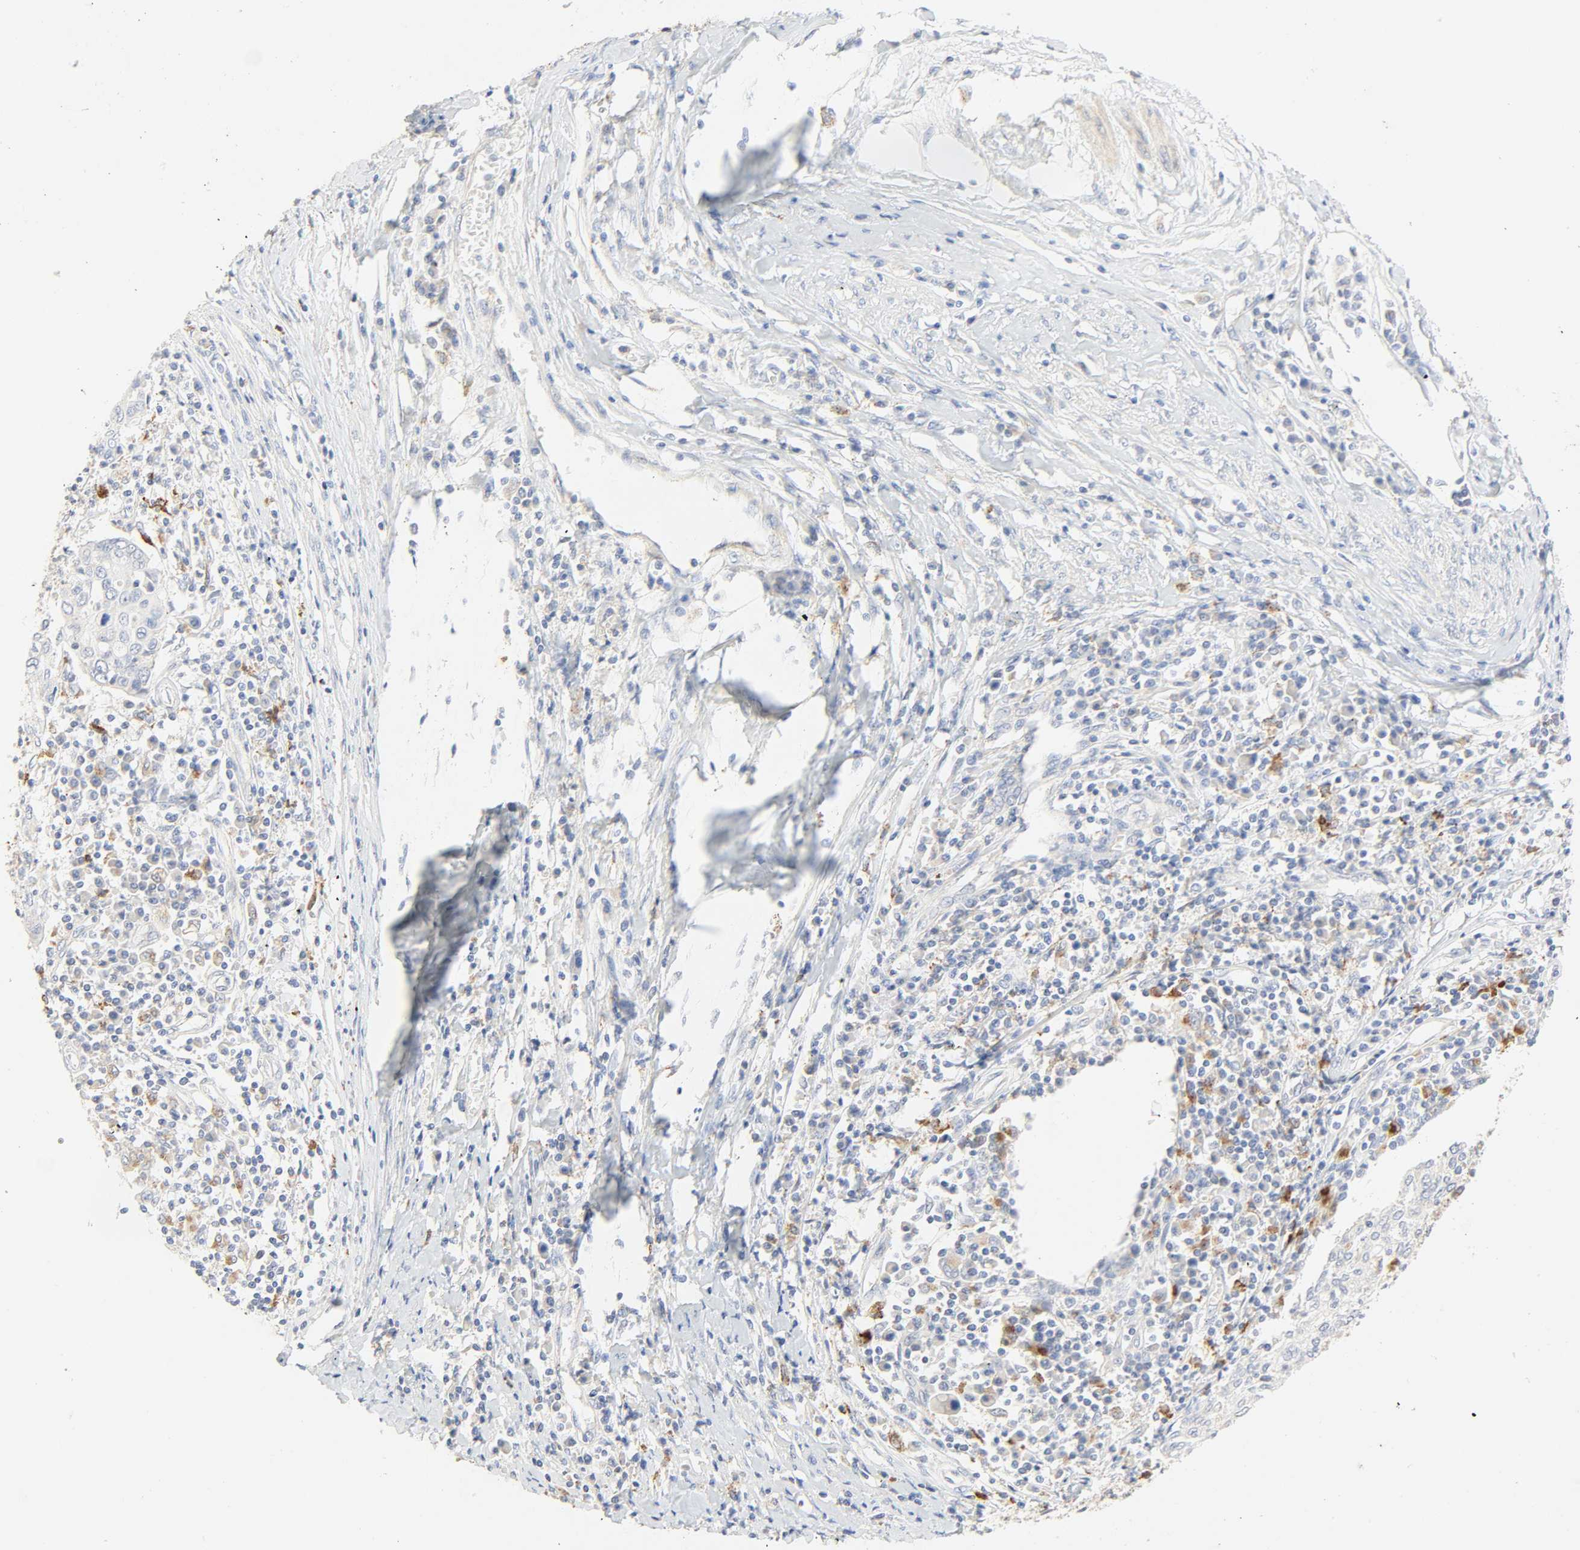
{"staining": {"intensity": "negative", "quantity": "none", "location": "none"}, "tissue": "cervical cancer", "cell_type": "Tumor cells", "image_type": "cancer", "snomed": [{"axis": "morphology", "description": "Squamous cell carcinoma, NOS"}, {"axis": "topography", "description": "Cervix"}], "caption": "The histopathology image reveals no staining of tumor cells in cervical cancer (squamous cell carcinoma). (DAB (3,3'-diaminobenzidine) IHC with hematoxylin counter stain).", "gene": "CAMK2A", "patient": {"sex": "female", "age": 40}}